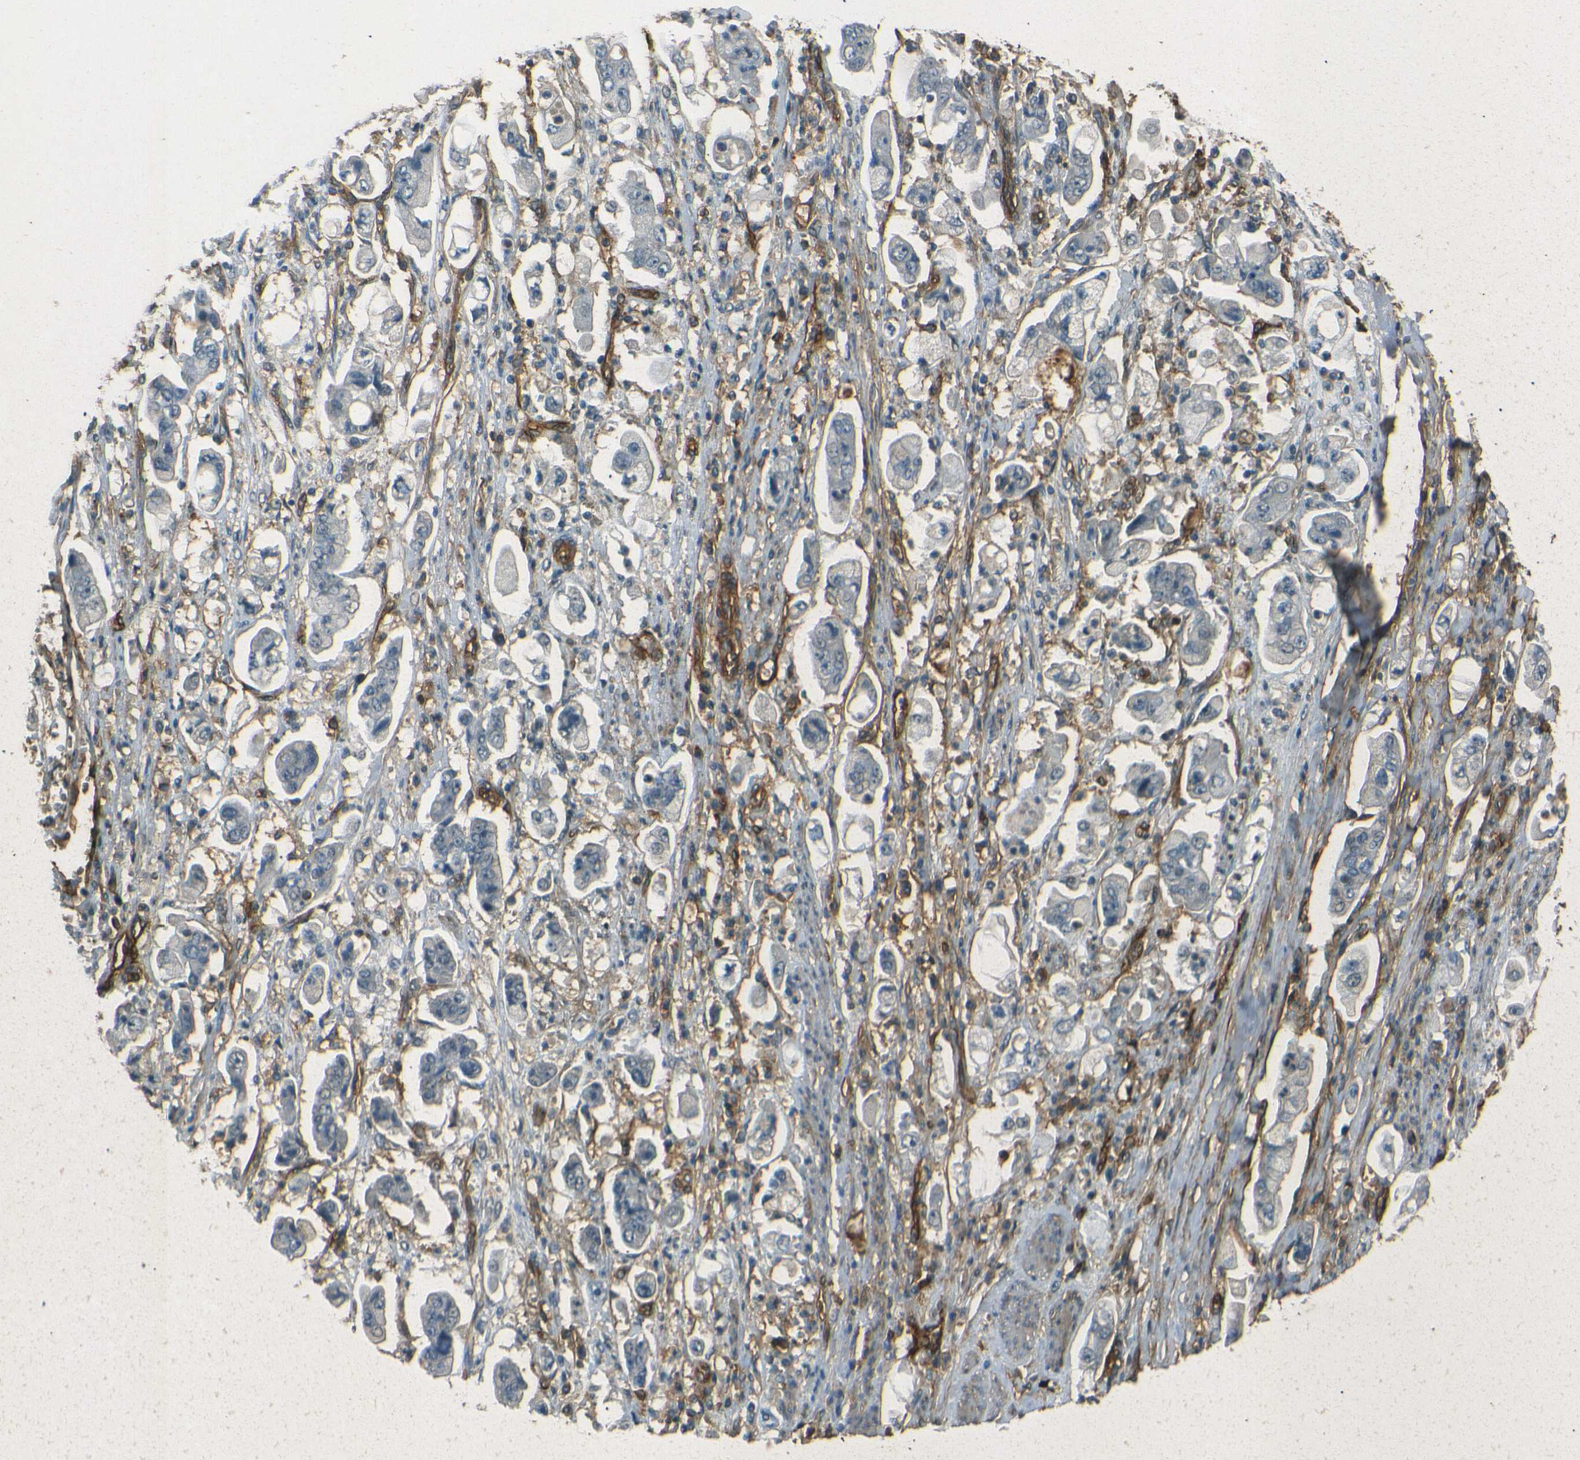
{"staining": {"intensity": "negative", "quantity": "none", "location": "none"}, "tissue": "stomach cancer", "cell_type": "Tumor cells", "image_type": "cancer", "snomed": [{"axis": "morphology", "description": "Adenocarcinoma, NOS"}, {"axis": "topography", "description": "Stomach"}], "caption": "High magnification brightfield microscopy of stomach cancer (adenocarcinoma) stained with DAB (brown) and counterstained with hematoxylin (blue): tumor cells show no significant staining. Brightfield microscopy of immunohistochemistry stained with DAB (3,3'-diaminobenzidine) (brown) and hematoxylin (blue), captured at high magnification.", "gene": "ENTPD1", "patient": {"sex": "male", "age": 62}}